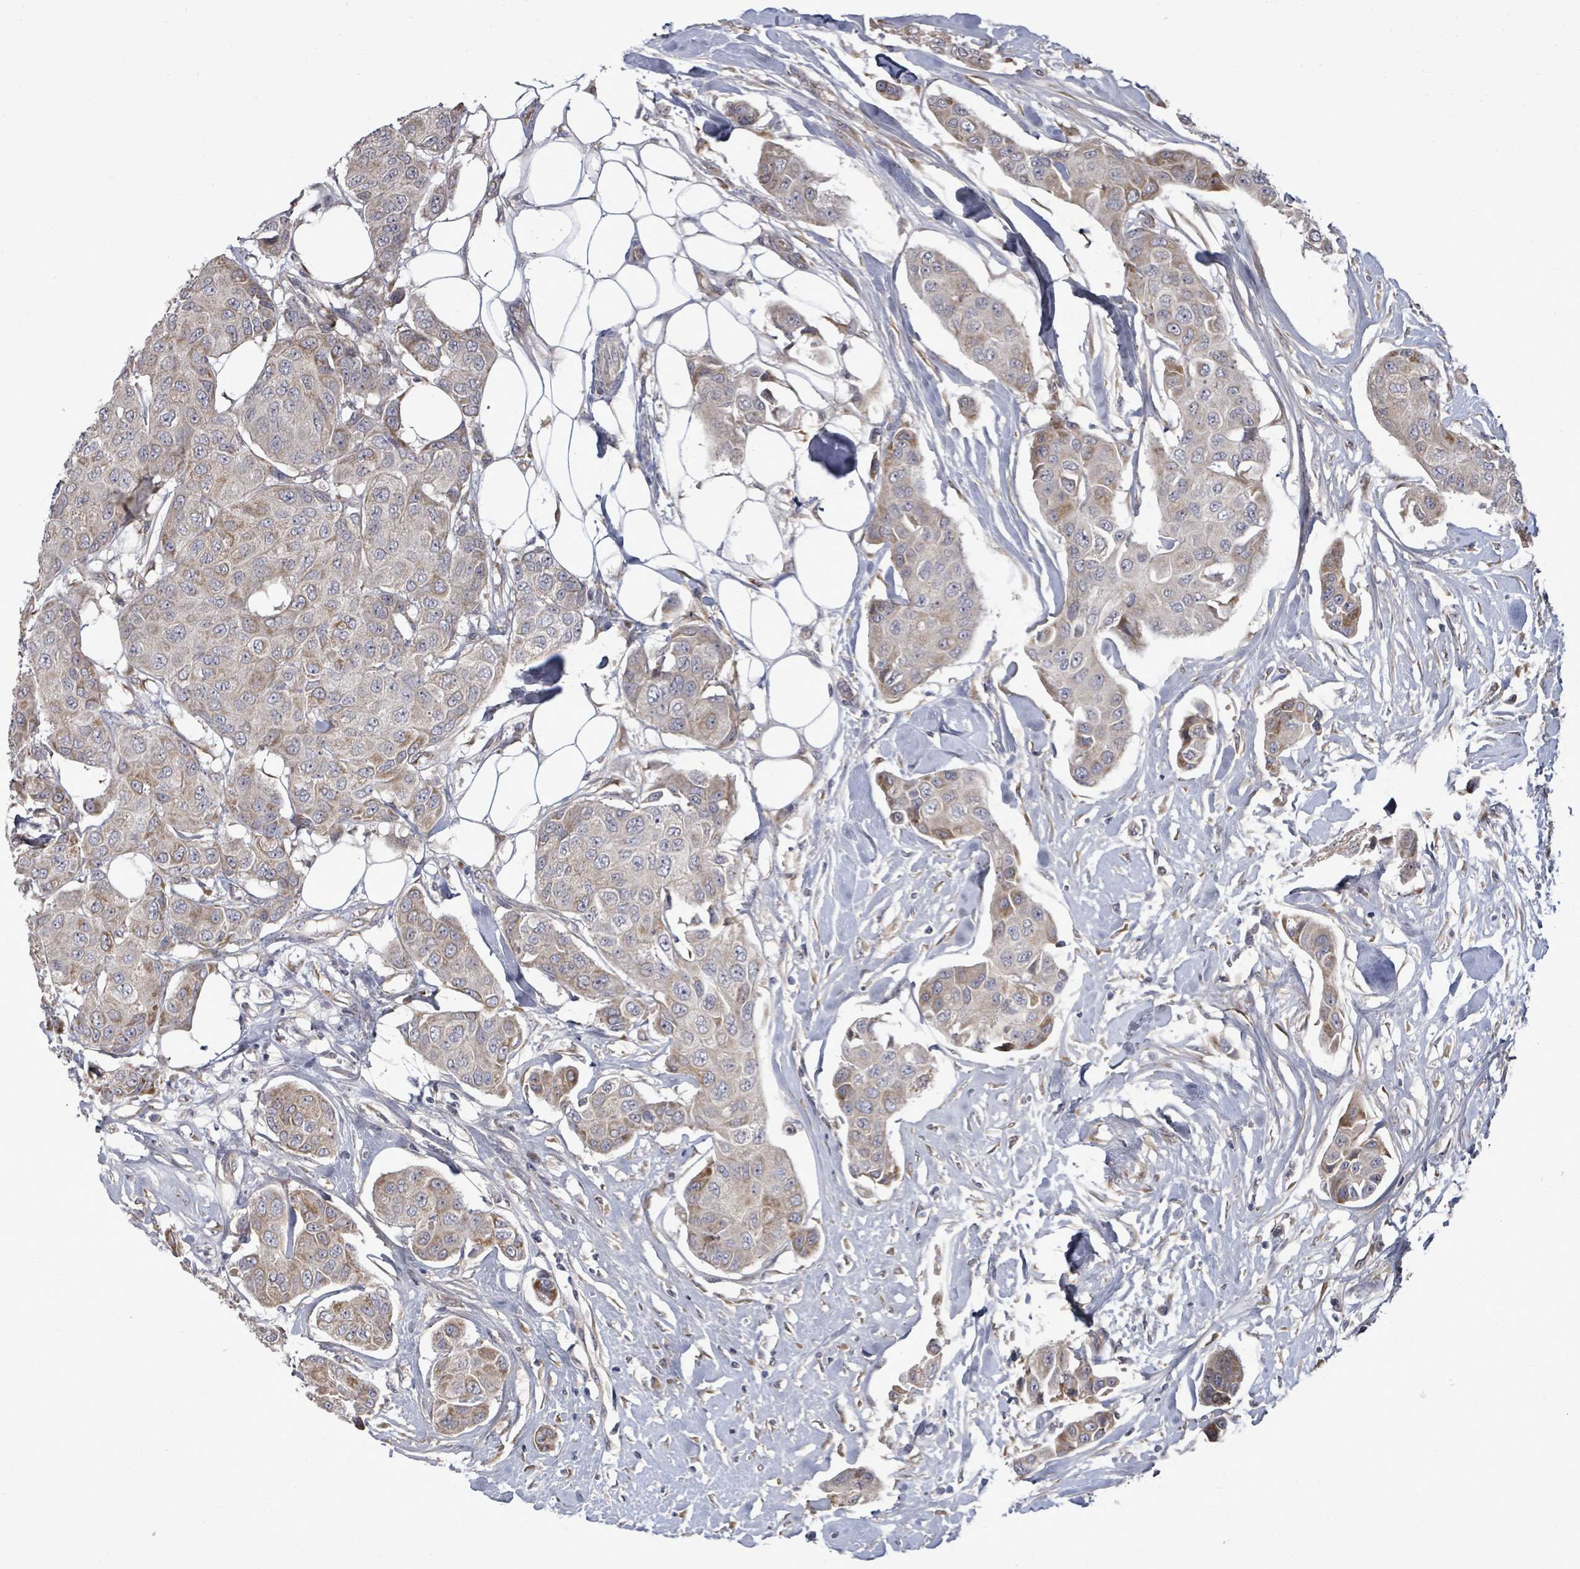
{"staining": {"intensity": "weak", "quantity": "<25%", "location": "cytoplasmic/membranous"}, "tissue": "breast cancer", "cell_type": "Tumor cells", "image_type": "cancer", "snomed": [{"axis": "morphology", "description": "Duct carcinoma"}, {"axis": "topography", "description": "Breast"}, {"axis": "topography", "description": "Lymph node"}], "caption": "Tumor cells are negative for protein expression in human infiltrating ductal carcinoma (breast). Nuclei are stained in blue.", "gene": "POMGNT2", "patient": {"sex": "female", "age": 80}}